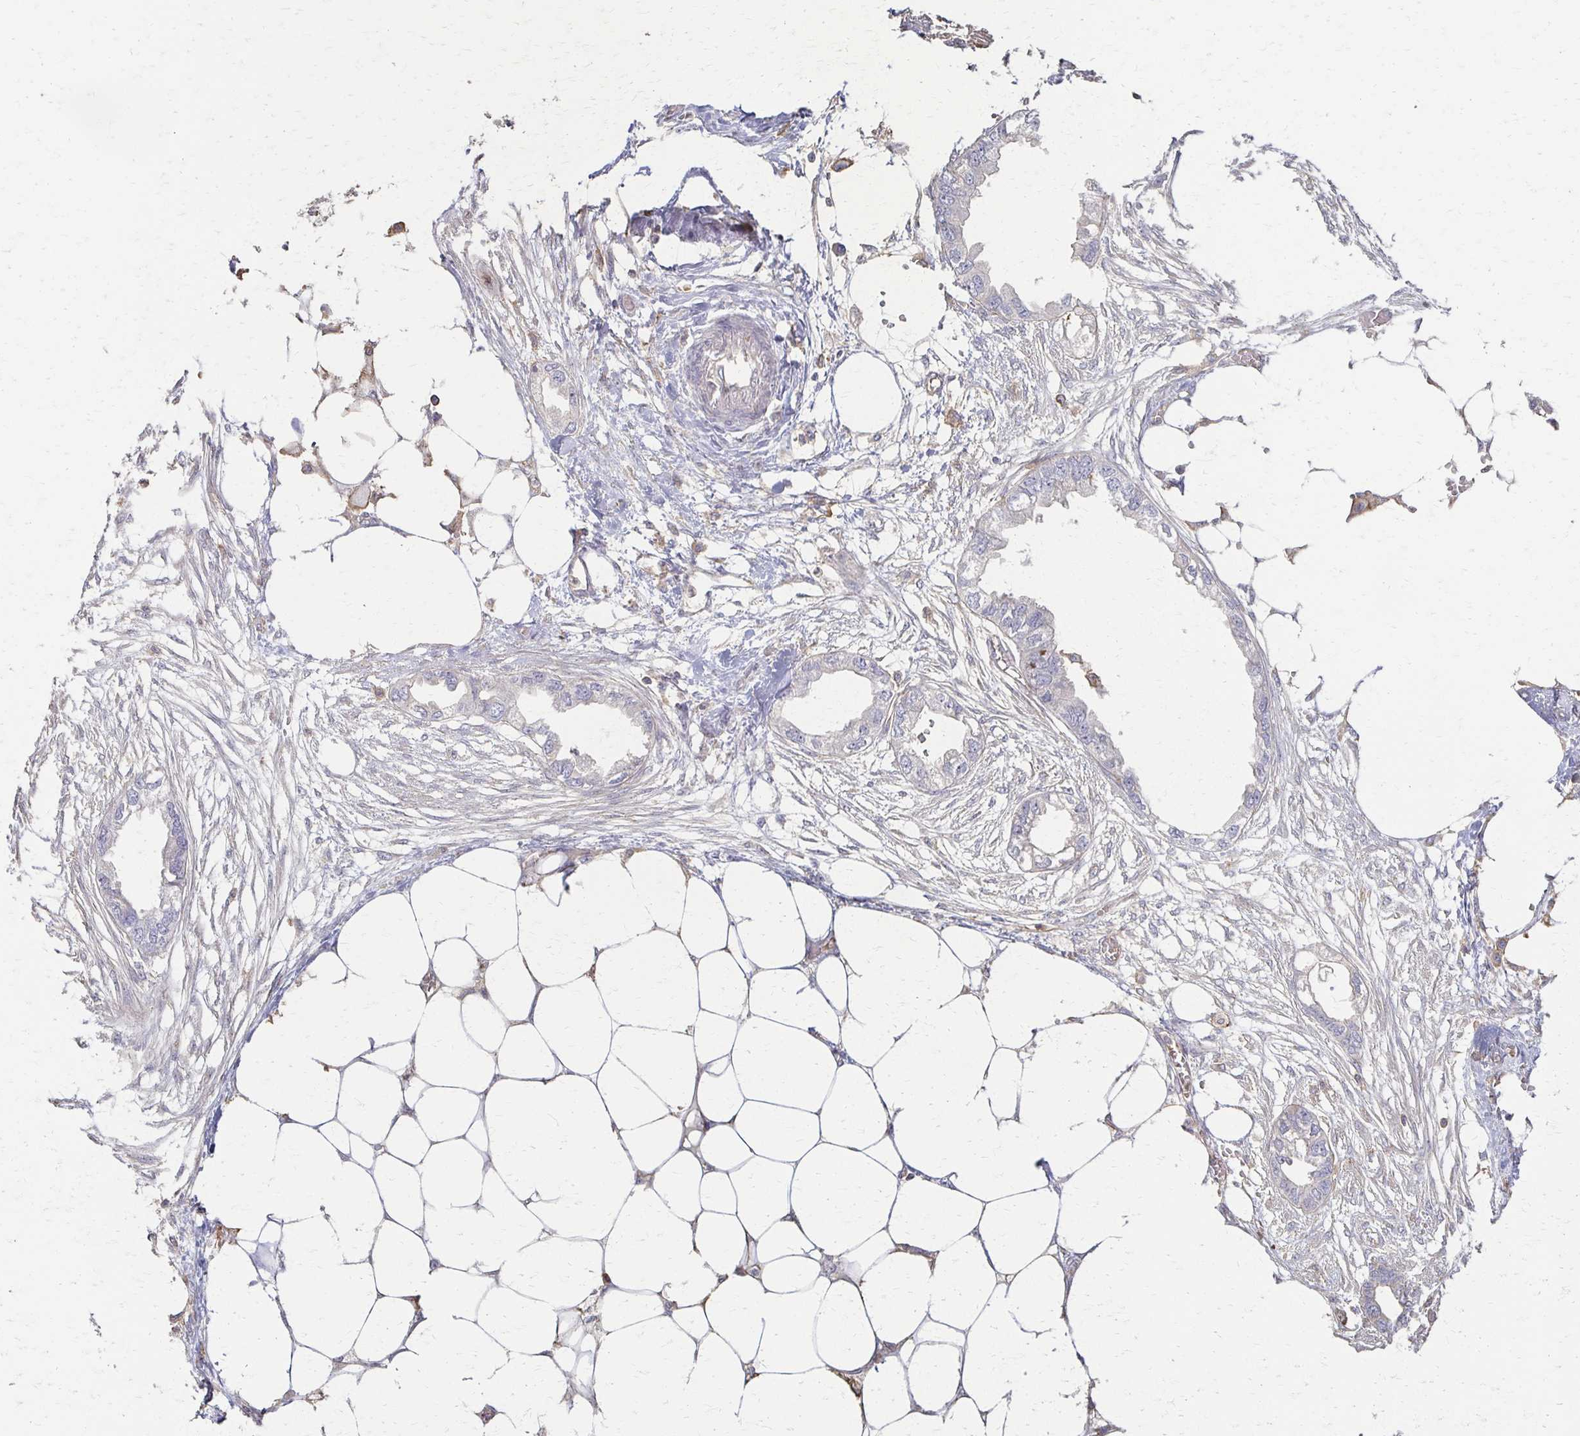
{"staining": {"intensity": "negative", "quantity": "none", "location": "none"}, "tissue": "endometrial cancer", "cell_type": "Tumor cells", "image_type": "cancer", "snomed": [{"axis": "morphology", "description": "Adenocarcinoma, NOS"}, {"axis": "morphology", "description": "Adenocarcinoma, metastatic, NOS"}, {"axis": "topography", "description": "Adipose tissue"}, {"axis": "topography", "description": "Endometrium"}], "caption": "This is a micrograph of immunohistochemistry (IHC) staining of endometrial cancer, which shows no expression in tumor cells.", "gene": "C1QTNF7", "patient": {"sex": "female", "age": 67}}